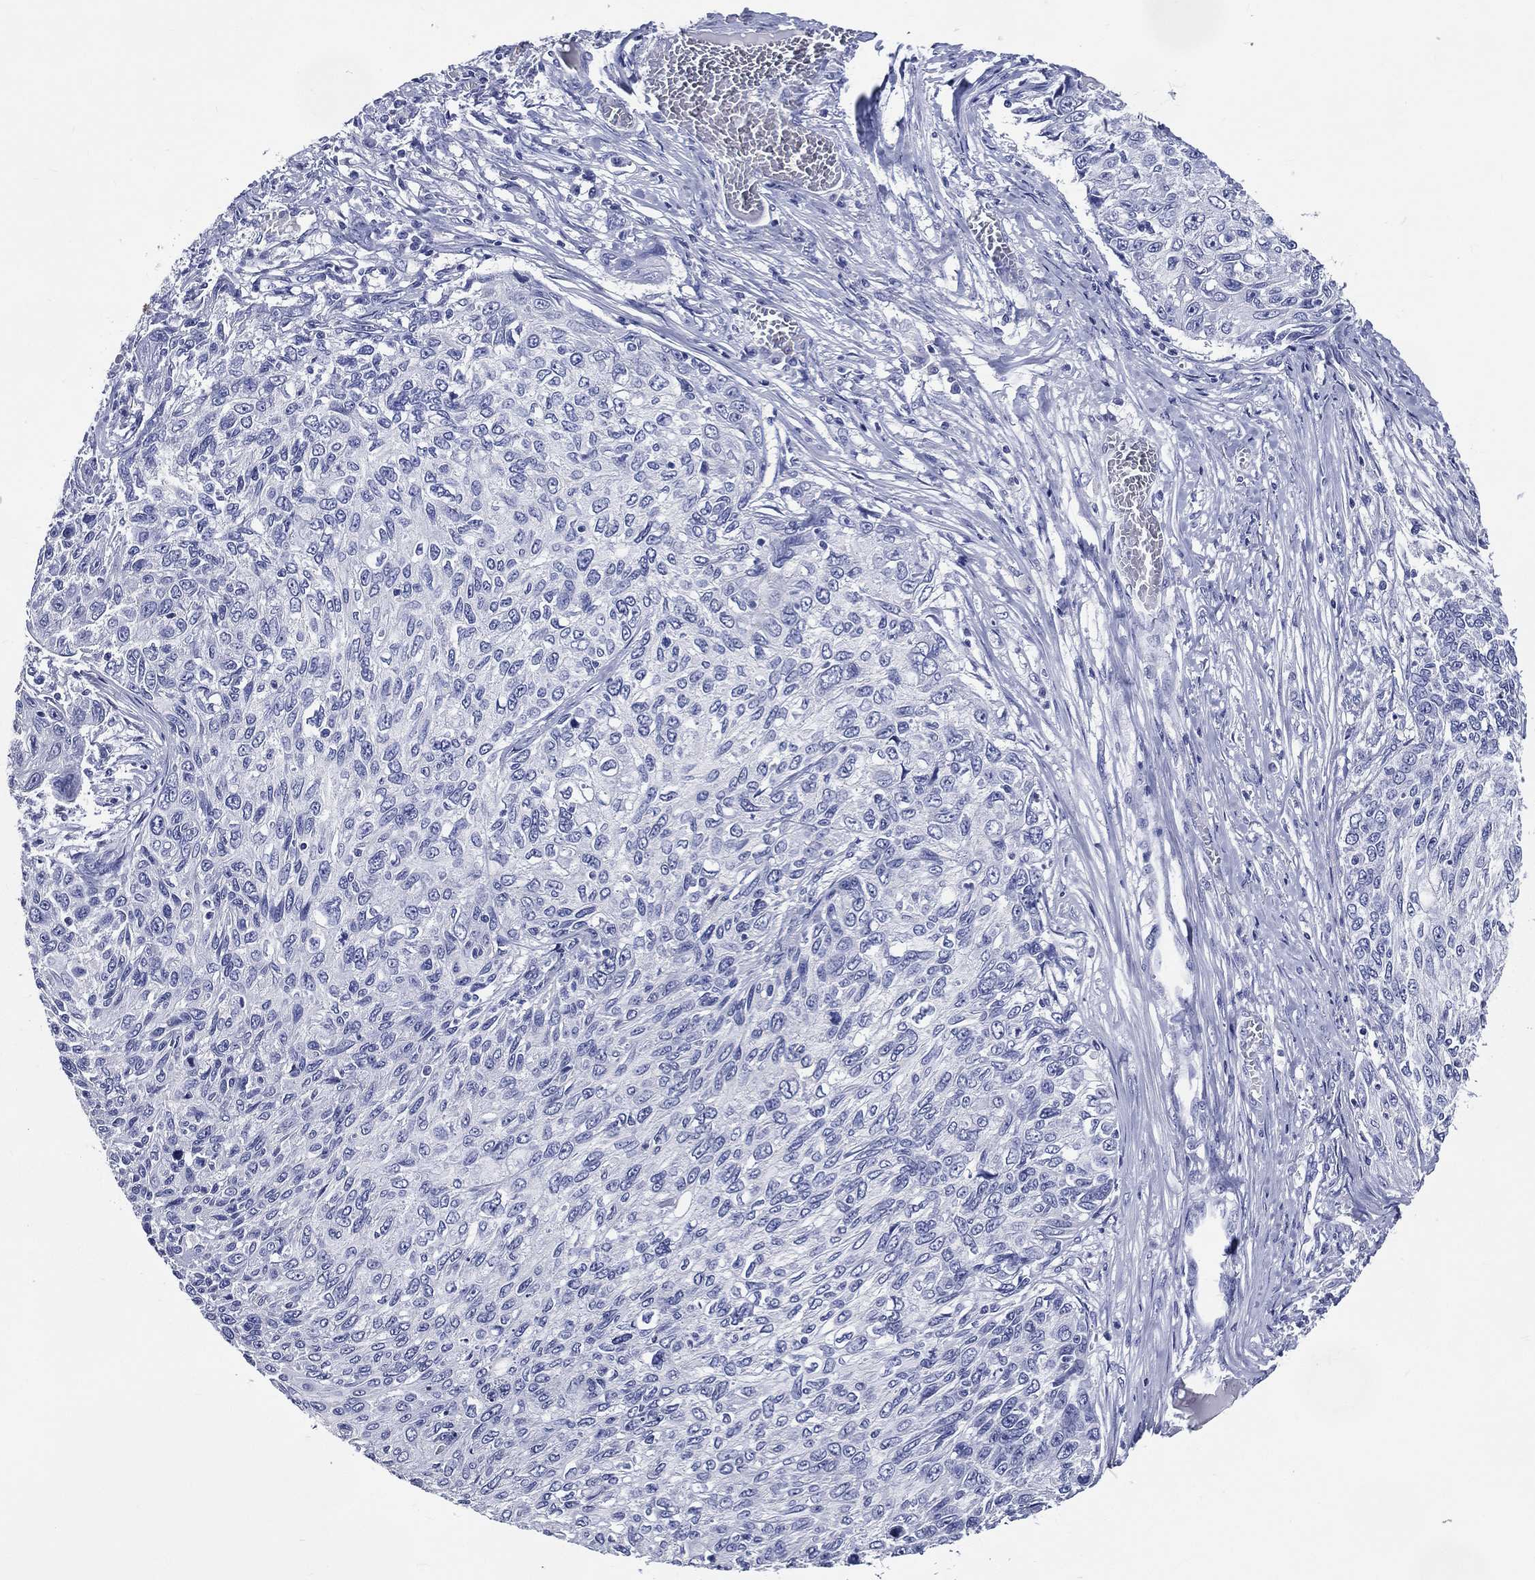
{"staining": {"intensity": "negative", "quantity": "none", "location": "none"}, "tissue": "skin cancer", "cell_type": "Tumor cells", "image_type": "cancer", "snomed": [{"axis": "morphology", "description": "Squamous cell carcinoma, NOS"}, {"axis": "topography", "description": "Skin"}], "caption": "High magnification brightfield microscopy of skin cancer stained with DAB (brown) and counterstained with hematoxylin (blue): tumor cells show no significant positivity. (IHC, brightfield microscopy, high magnification).", "gene": "ACE2", "patient": {"sex": "male", "age": 92}}